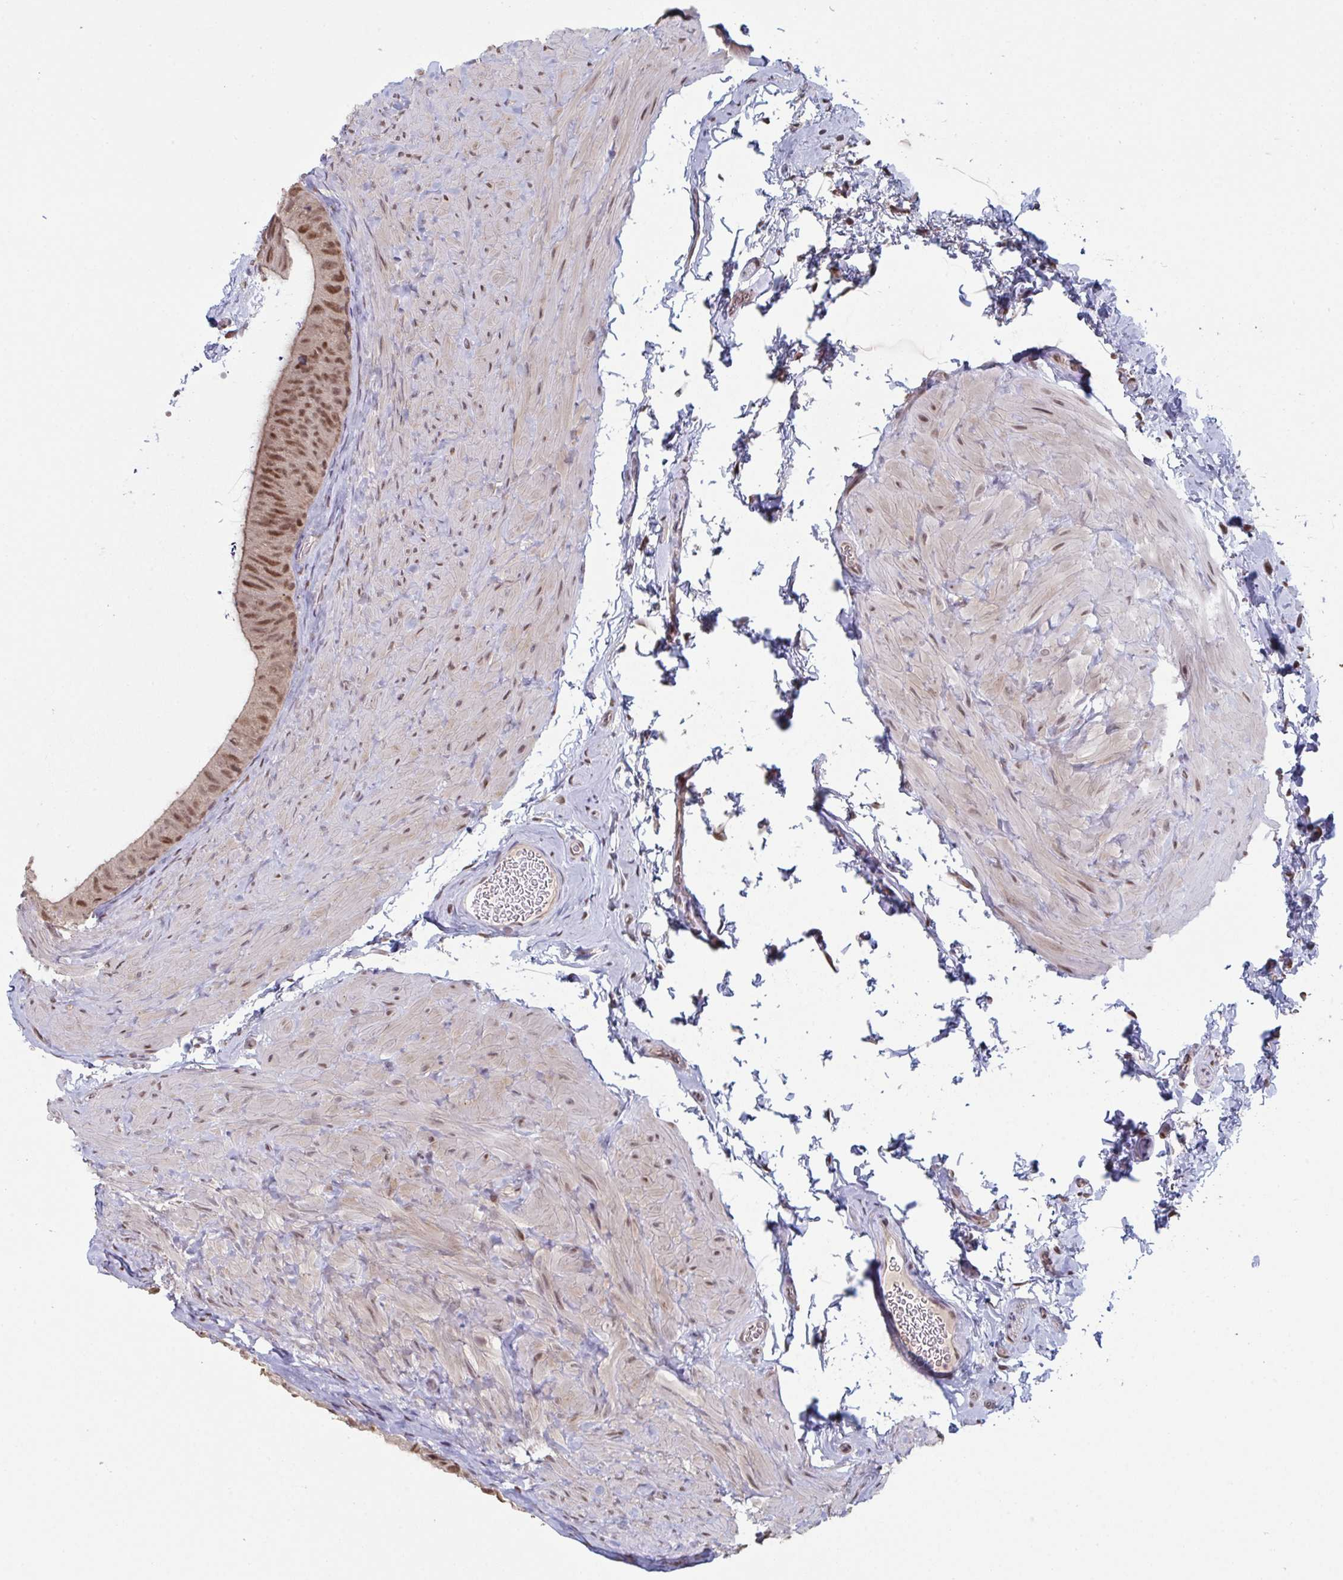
{"staining": {"intensity": "moderate", "quantity": ">75%", "location": "nuclear"}, "tissue": "epididymis", "cell_type": "Glandular cells", "image_type": "normal", "snomed": [{"axis": "morphology", "description": "Normal tissue, NOS"}, {"axis": "topography", "description": "Epididymis, spermatic cord, NOS"}, {"axis": "topography", "description": "Epididymis"}], "caption": "IHC (DAB (3,3'-diaminobenzidine)) staining of normal epididymis shows moderate nuclear protein staining in about >75% of glandular cells.", "gene": "ACD", "patient": {"sex": "male", "age": 31}}